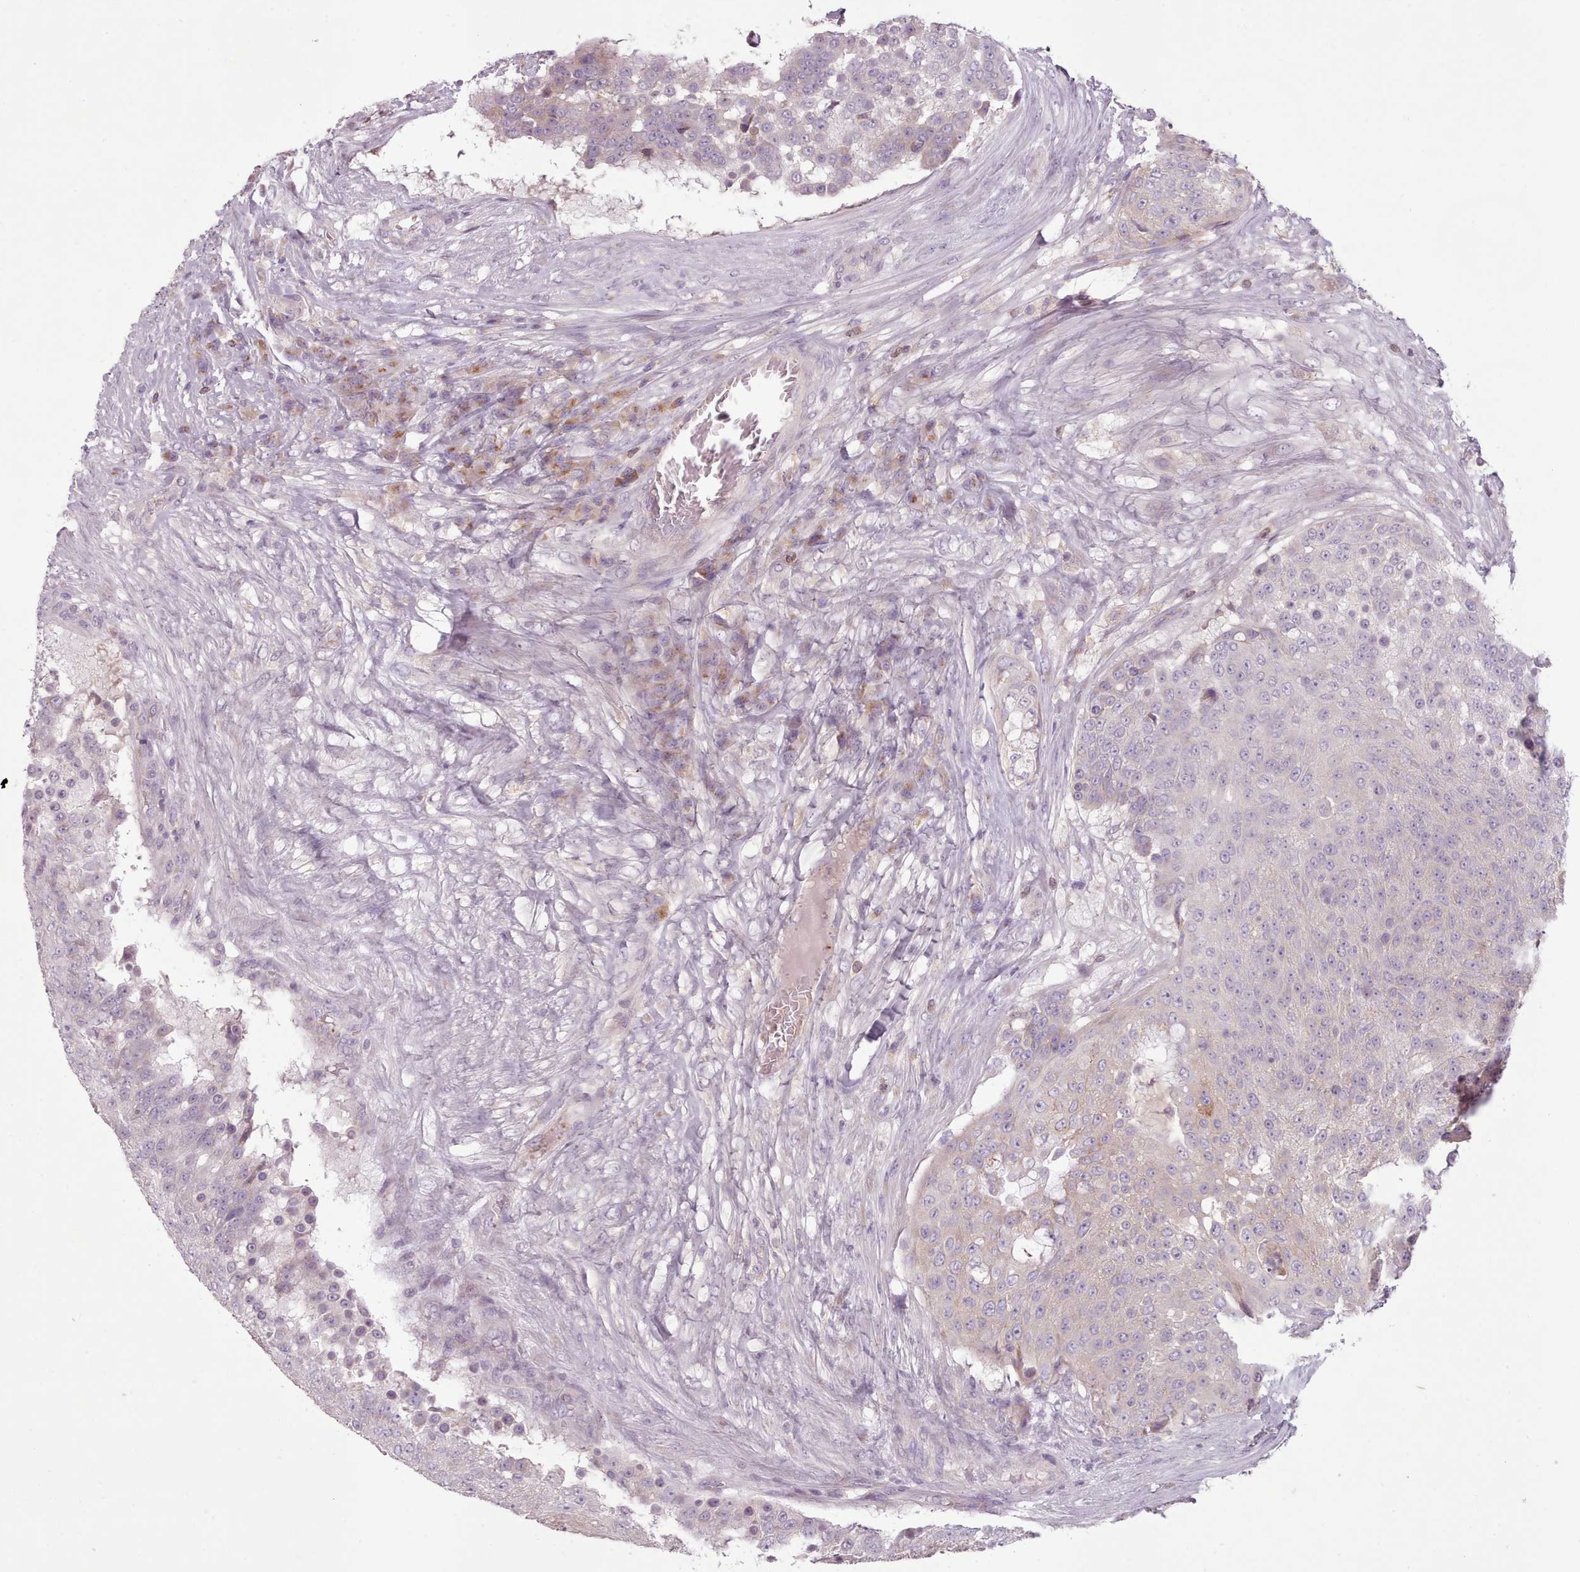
{"staining": {"intensity": "negative", "quantity": "none", "location": "none"}, "tissue": "urothelial cancer", "cell_type": "Tumor cells", "image_type": "cancer", "snomed": [{"axis": "morphology", "description": "Urothelial carcinoma, High grade"}, {"axis": "topography", "description": "Urinary bladder"}], "caption": "Immunohistochemistry (IHC) image of neoplastic tissue: high-grade urothelial carcinoma stained with DAB exhibits no significant protein staining in tumor cells. Nuclei are stained in blue.", "gene": "LAPTM5", "patient": {"sex": "female", "age": 63}}